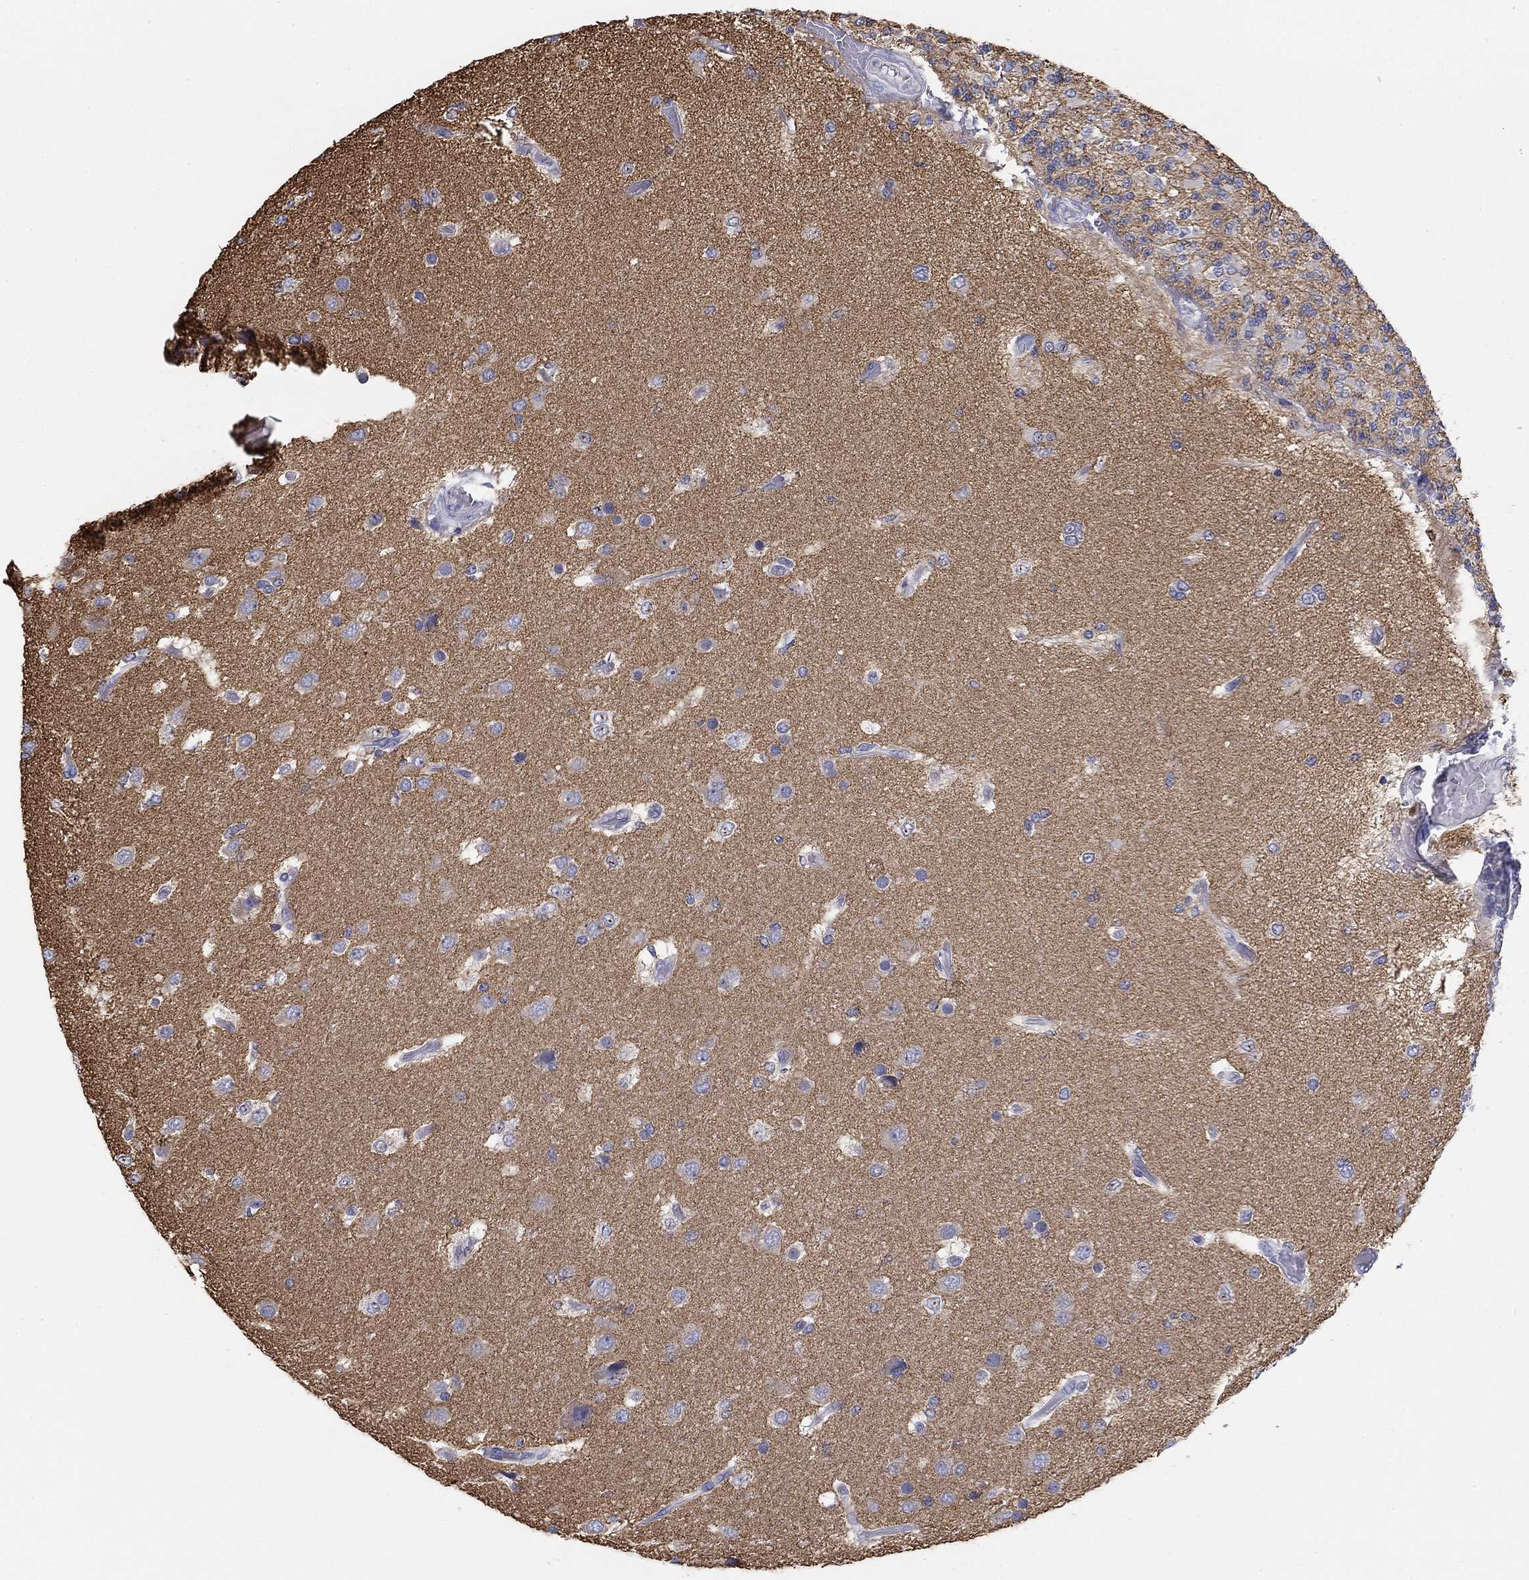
{"staining": {"intensity": "moderate", "quantity": "25%-75%", "location": "cytoplasmic/membranous"}, "tissue": "glioma", "cell_type": "Tumor cells", "image_type": "cancer", "snomed": [{"axis": "morphology", "description": "Glioma, malignant, High grade"}, {"axis": "topography", "description": "Brain"}], "caption": "High-magnification brightfield microscopy of malignant high-grade glioma stained with DAB (3,3'-diaminobenzidine) (brown) and counterstained with hematoxylin (blue). tumor cells exhibit moderate cytoplasmic/membranous staining is appreciated in approximately25%-75% of cells. Using DAB (3,3'-diaminobenzidine) (brown) and hematoxylin (blue) stains, captured at high magnification using brightfield microscopy.", "gene": "SEPTIN3", "patient": {"sex": "female", "age": 63}}